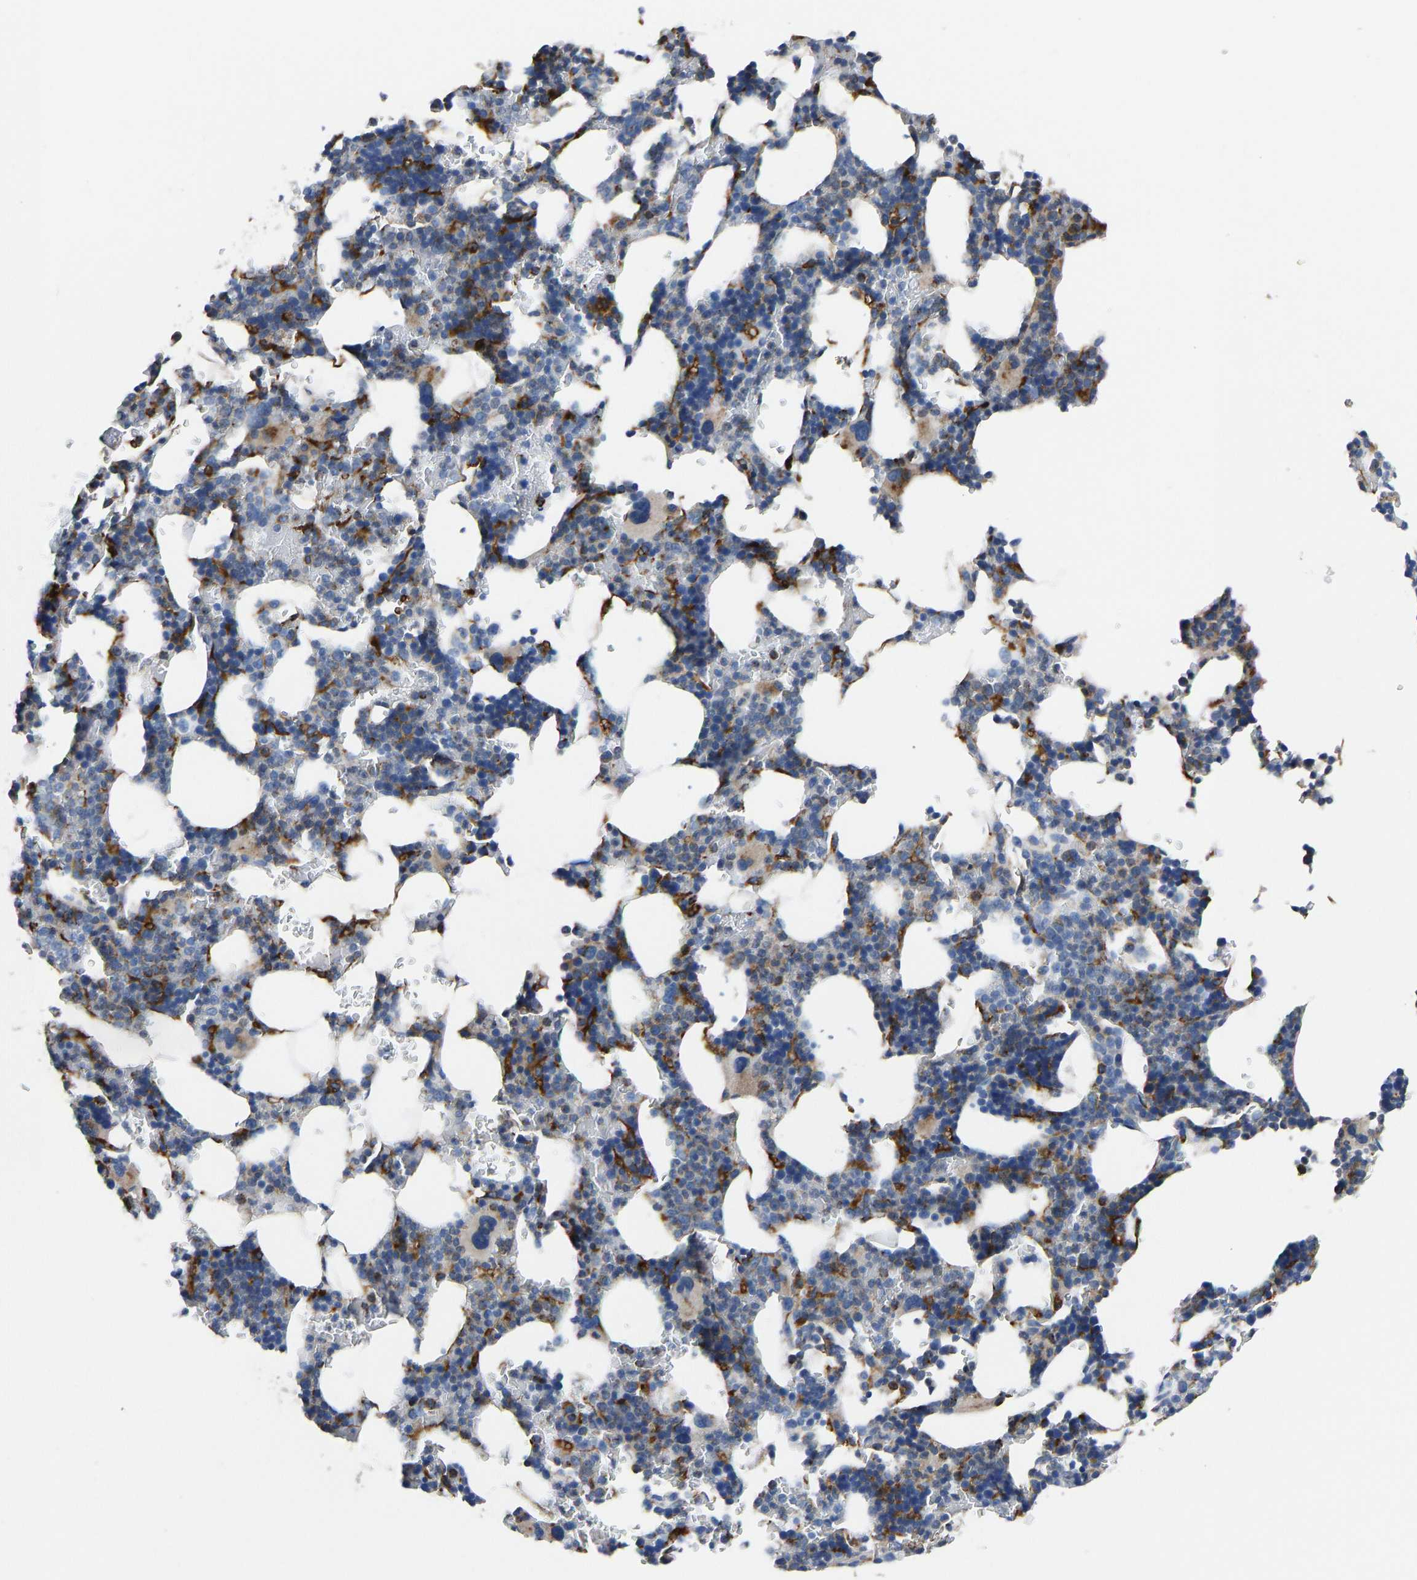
{"staining": {"intensity": "moderate", "quantity": "<25%", "location": "cytoplasmic/membranous"}, "tissue": "bone marrow", "cell_type": "Hematopoietic cells", "image_type": "normal", "snomed": [{"axis": "morphology", "description": "Normal tissue, NOS"}, {"axis": "topography", "description": "Bone marrow"}], "caption": "This histopathology image shows immunohistochemistry staining of unremarkable human bone marrow, with low moderate cytoplasmic/membranous expression in approximately <25% of hematopoietic cells.", "gene": "ATP6V1E1", "patient": {"sex": "female", "age": 81}}